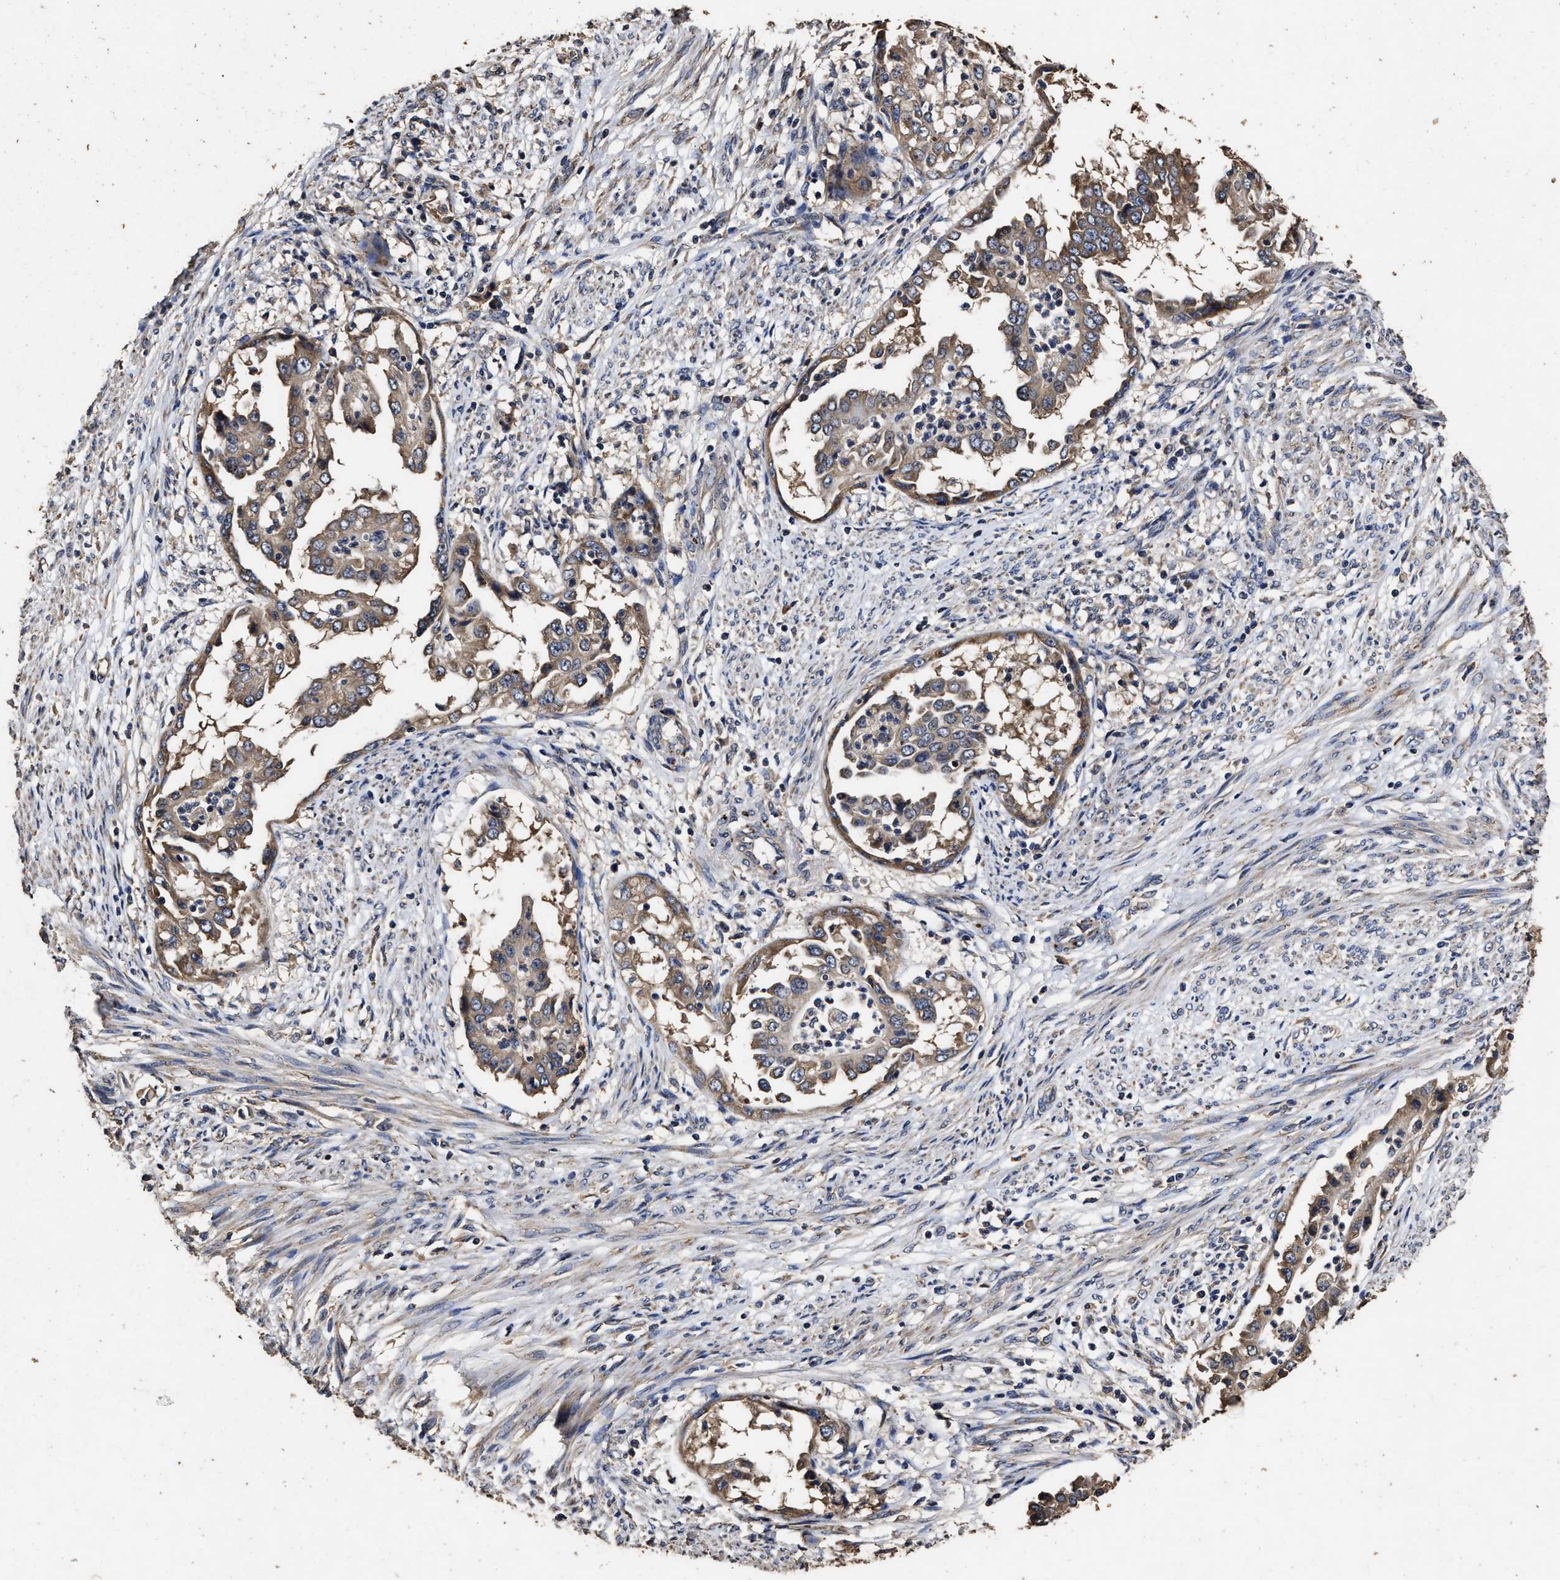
{"staining": {"intensity": "moderate", "quantity": ">75%", "location": "cytoplasmic/membranous"}, "tissue": "endometrial cancer", "cell_type": "Tumor cells", "image_type": "cancer", "snomed": [{"axis": "morphology", "description": "Adenocarcinoma, NOS"}, {"axis": "topography", "description": "Endometrium"}], "caption": "Tumor cells reveal medium levels of moderate cytoplasmic/membranous staining in approximately >75% of cells in endometrial adenocarcinoma.", "gene": "PPM1K", "patient": {"sex": "female", "age": 85}}